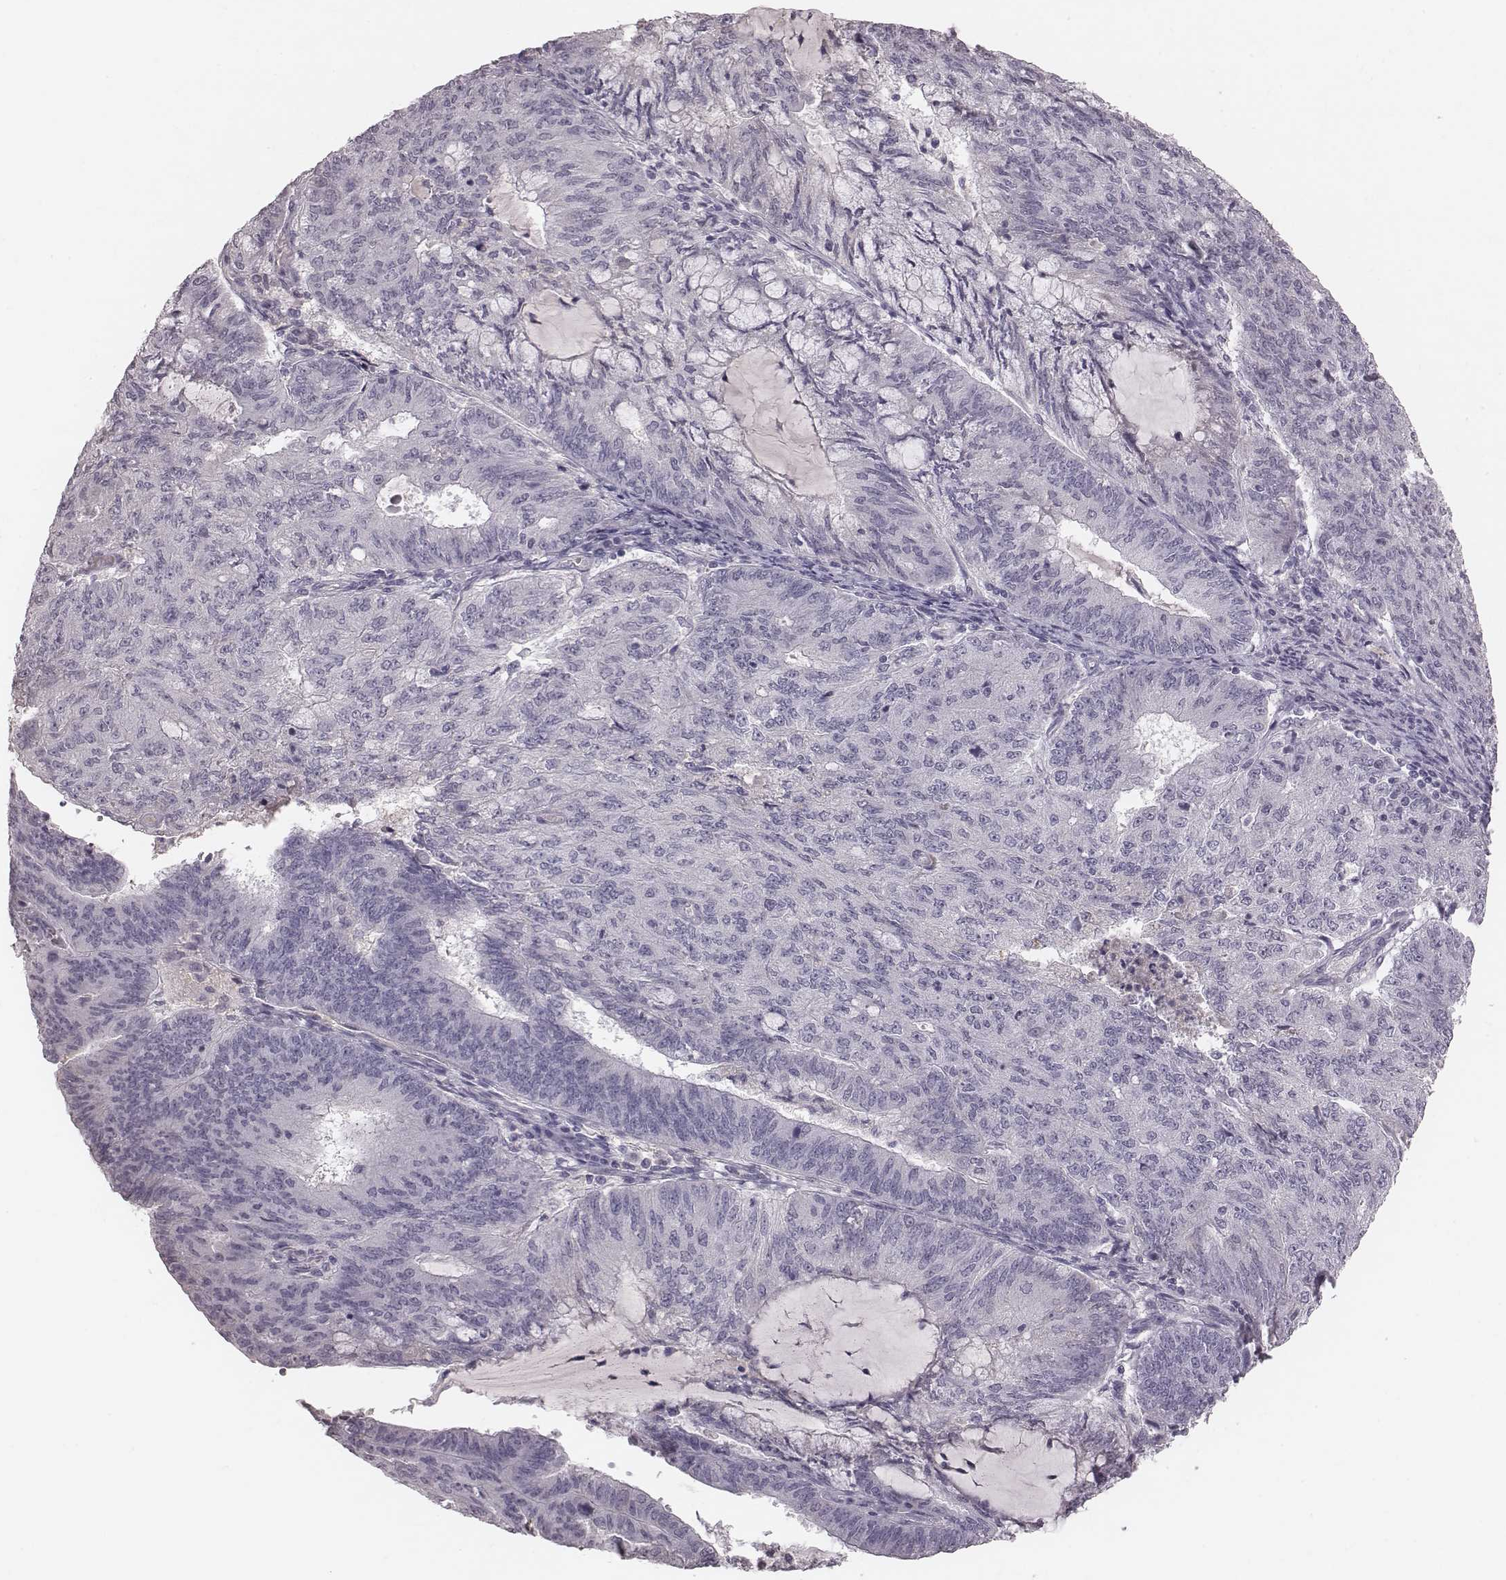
{"staining": {"intensity": "negative", "quantity": "none", "location": "none"}, "tissue": "endometrial cancer", "cell_type": "Tumor cells", "image_type": "cancer", "snomed": [{"axis": "morphology", "description": "Adenocarcinoma, NOS"}, {"axis": "topography", "description": "Endometrium"}], "caption": "The immunohistochemistry (IHC) micrograph has no significant staining in tumor cells of endometrial adenocarcinoma tissue. Brightfield microscopy of IHC stained with DAB (brown) and hematoxylin (blue), captured at high magnification.", "gene": "CFTR", "patient": {"sex": "female", "age": 82}}